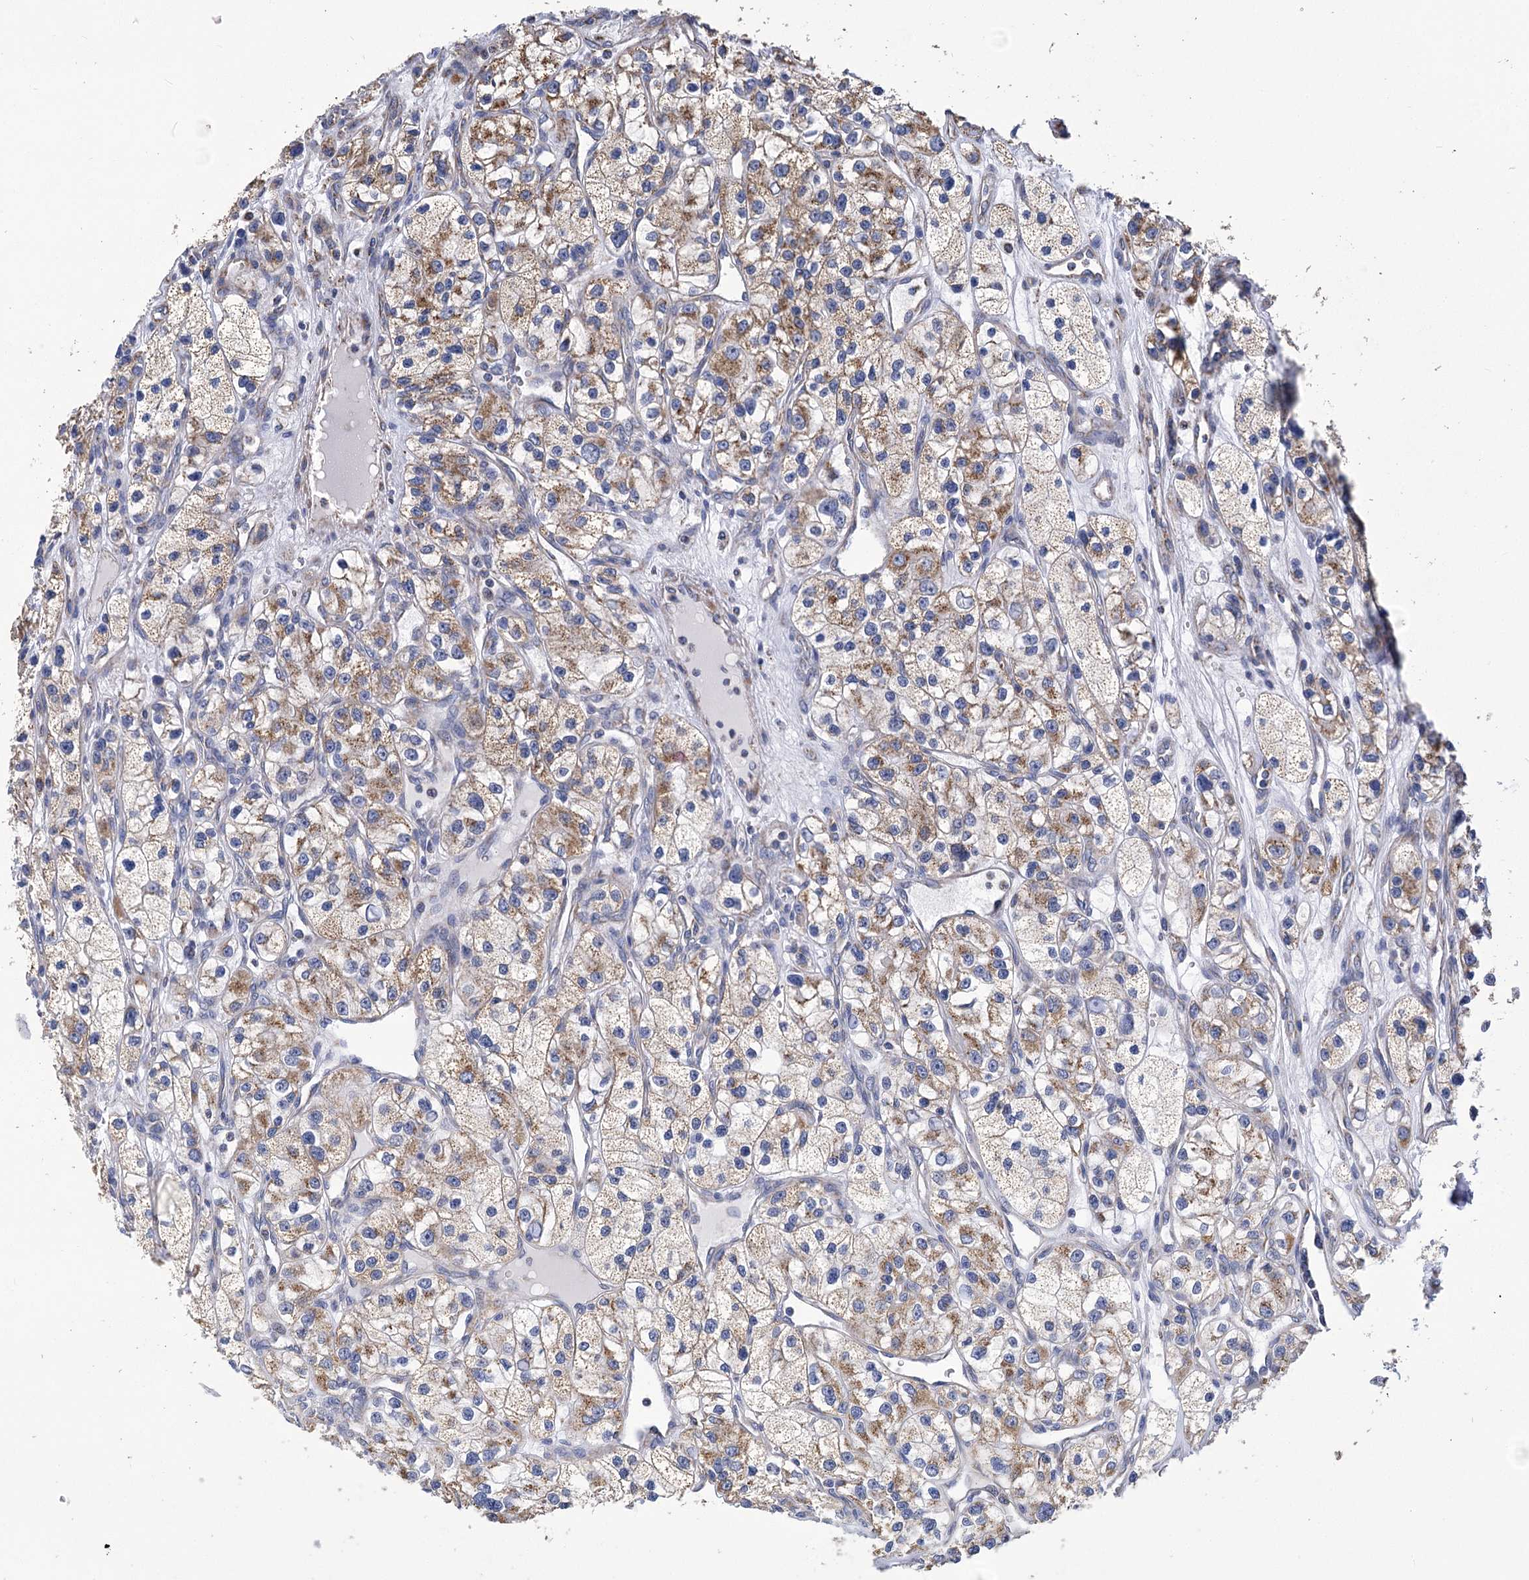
{"staining": {"intensity": "moderate", "quantity": "25%-75%", "location": "cytoplasmic/membranous"}, "tissue": "renal cancer", "cell_type": "Tumor cells", "image_type": "cancer", "snomed": [{"axis": "morphology", "description": "Adenocarcinoma, NOS"}, {"axis": "topography", "description": "Kidney"}], "caption": "Immunohistochemical staining of renal adenocarcinoma reveals medium levels of moderate cytoplasmic/membranous positivity in approximately 25%-75% of tumor cells.", "gene": "CCDC73", "patient": {"sex": "female", "age": 57}}